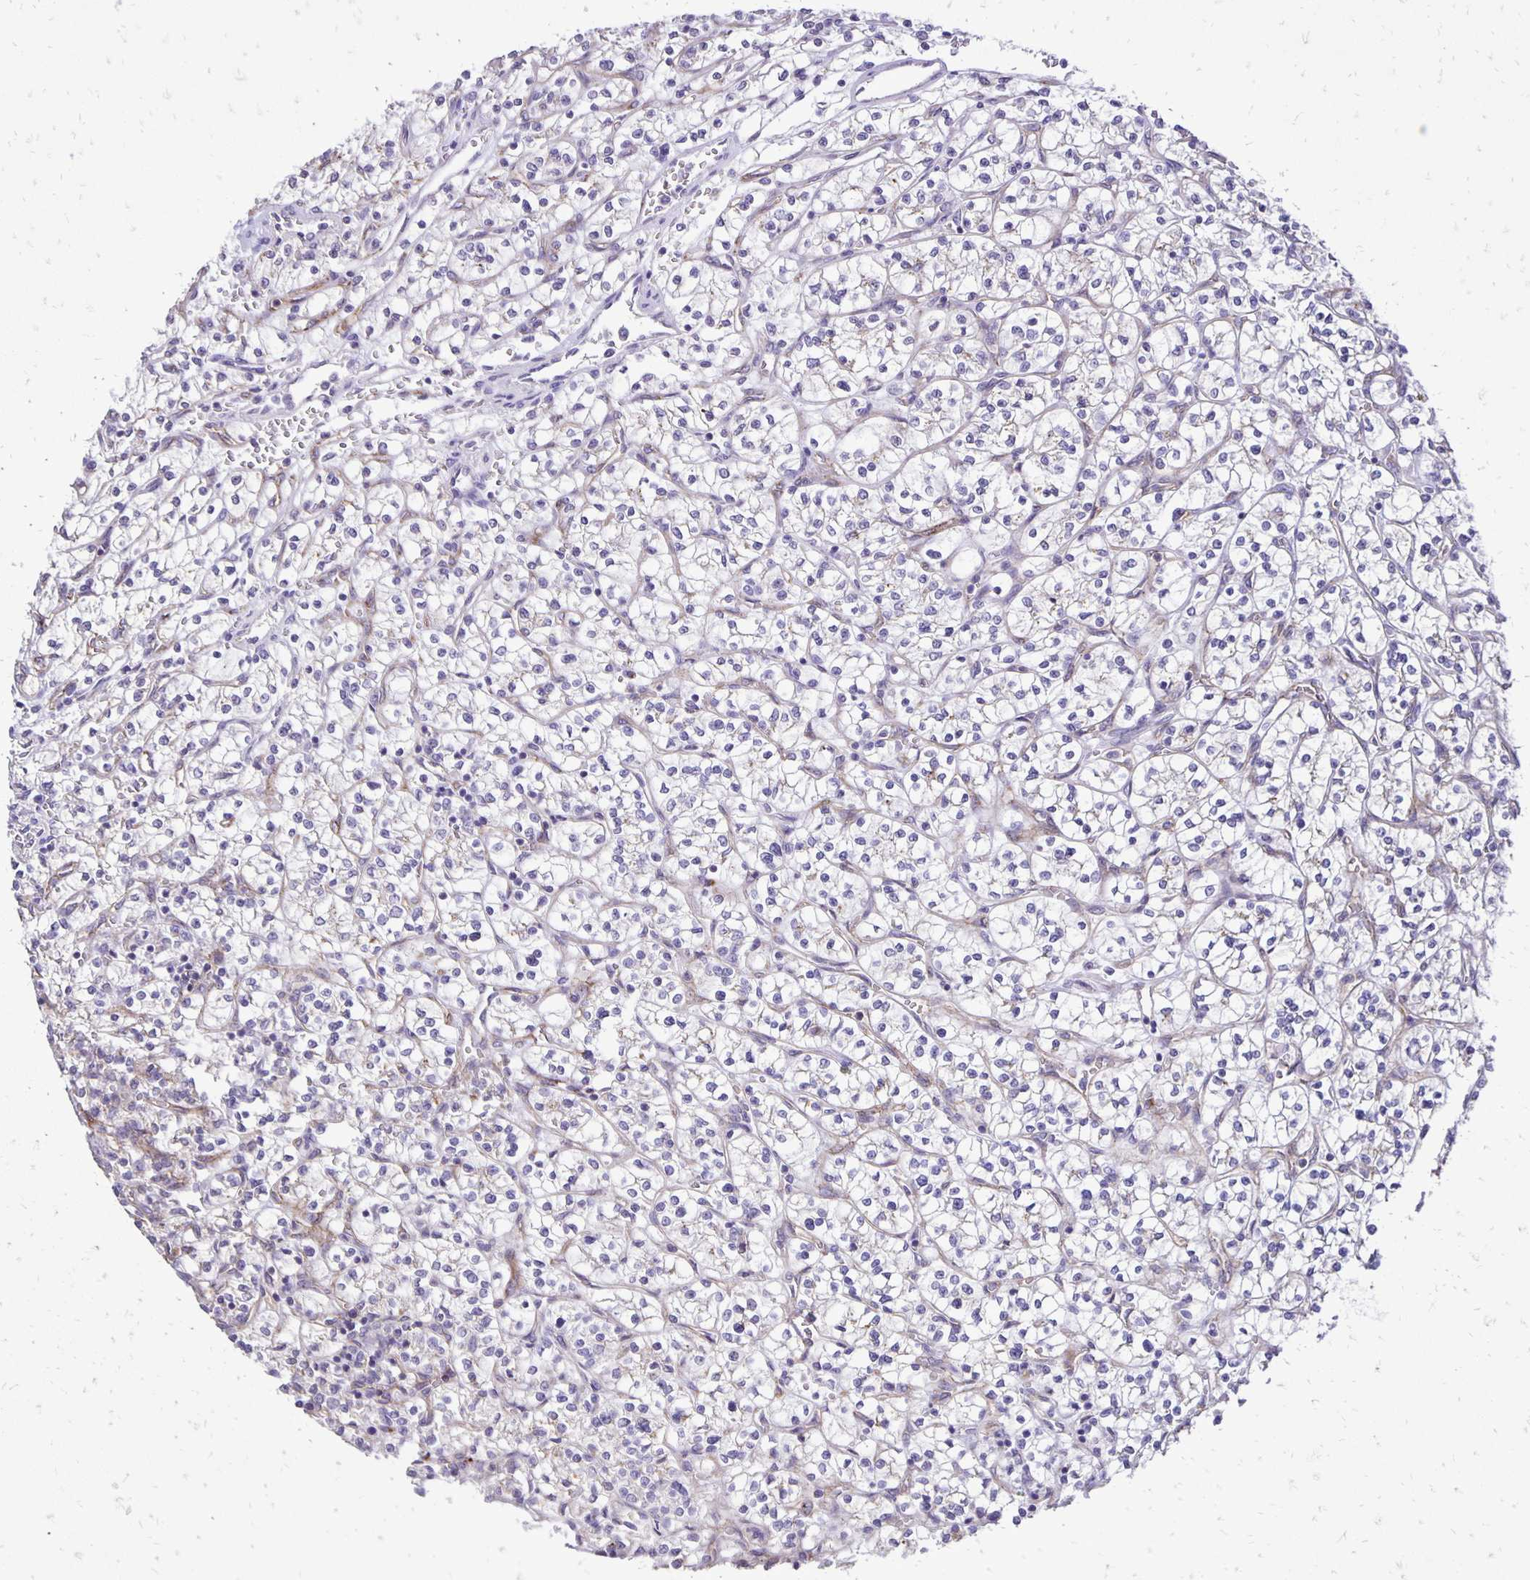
{"staining": {"intensity": "negative", "quantity": "none", "location": "none"}, "tissue": "renal cancer", "cell_type": "Tumor cells", "image_type": "cancer", "snomed": [{"axis": "morphology", "description": "Adenocarcinoma, NOS"}, {"axis": "topography", "description": "Kidney"}], "caption": "This micrograph is of renal cancer stained with immunohistochemistry (IHC) to label a protein in brown with the nuclei are counter-stained blue. There is no positivity in tumor cells.", "gene": "EIF5A", "patient": {"sex": "female", "age": 64}}